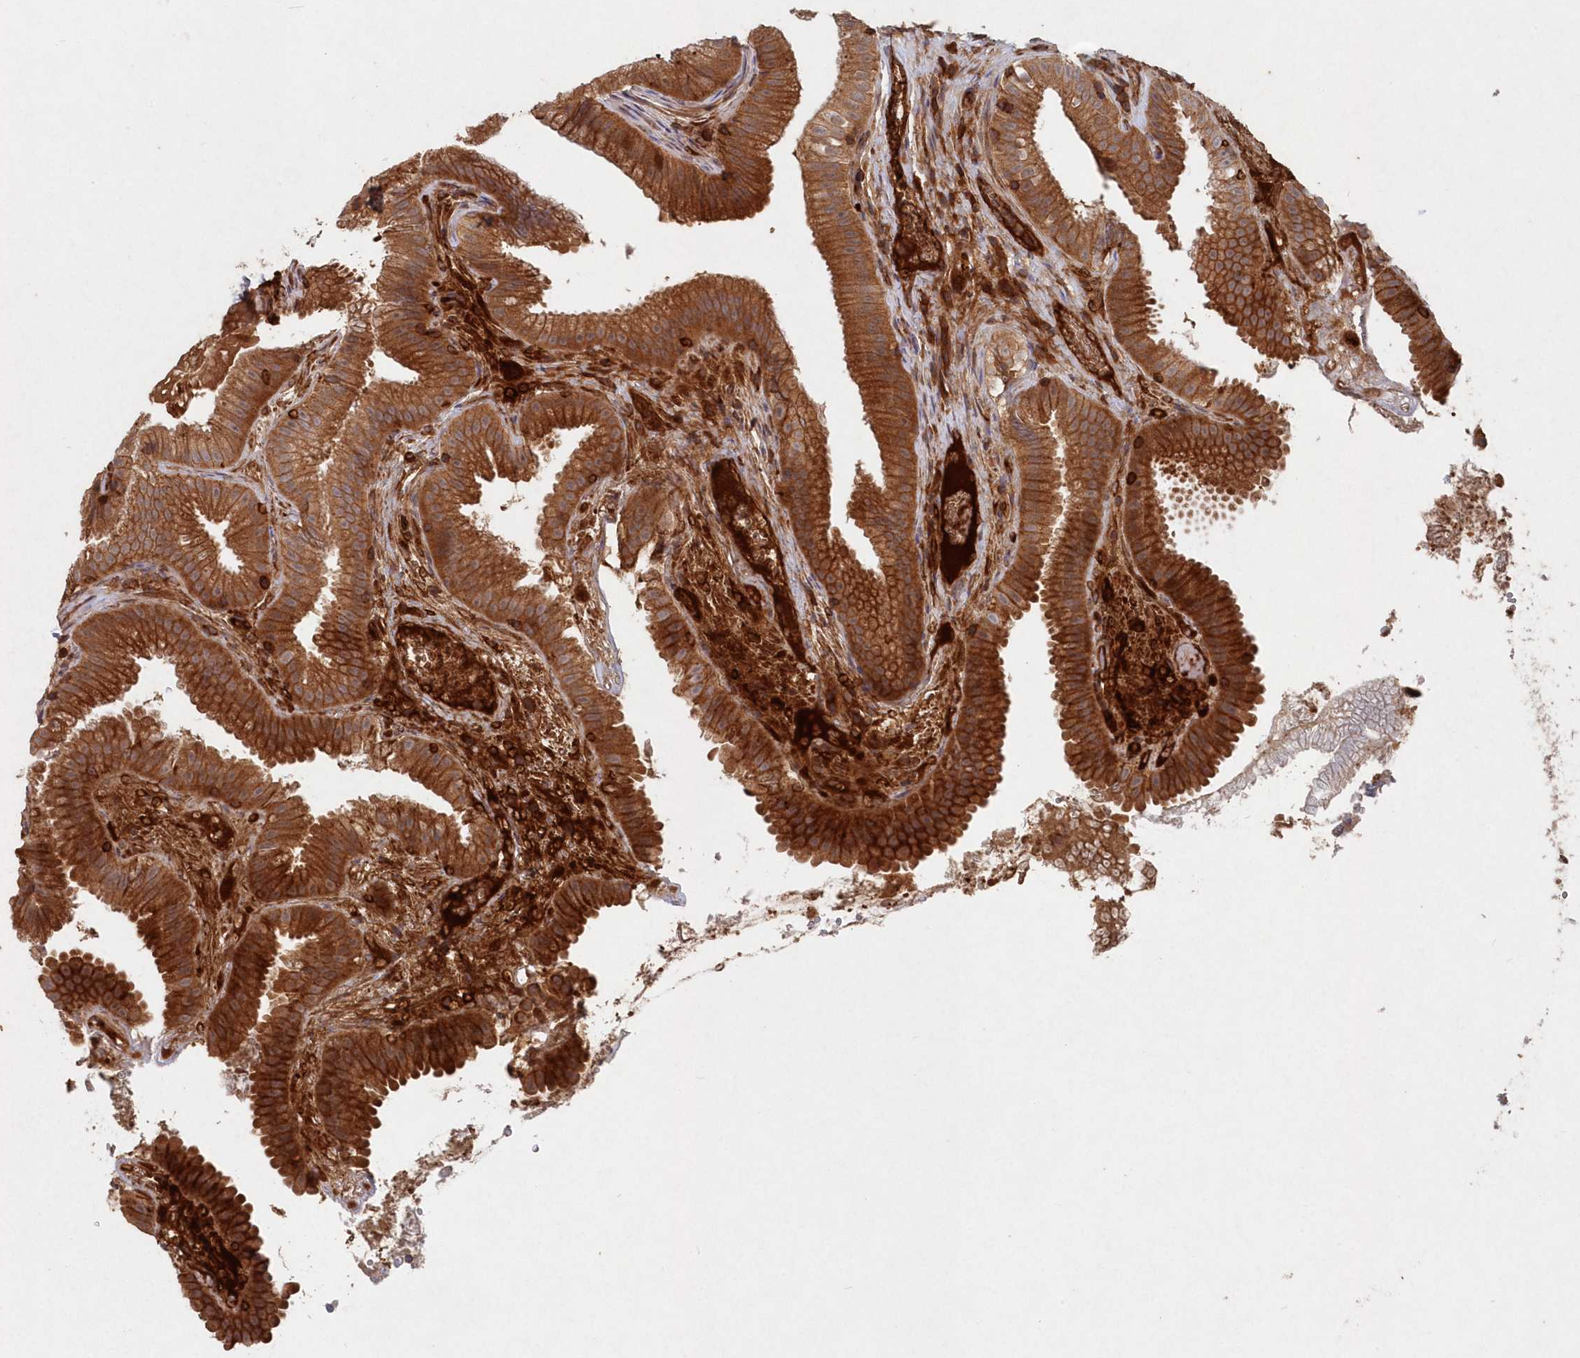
{"staining": {"intensity": "strong", "quantity": ">75%", "location": "cytoplasmic/membranous"}, "tissue": "gallbladder", "cell_type": "Glandular cells", "image_type": "normal", "snomed": [{"axis": "morphology", "description": "Normal tissue, NOS"}, {"axis": "topography", "description": "Gallbladder"}], "caption": "IHC (DAB (3,3'-diaminobenzidine)) staining of normal gallbladder shows strong cytoplasmic/membranous protein staining in approximately >75% of glandular cells.", "gene": "ABHD14B", "patient": {"sex": "female", "age": 30}}